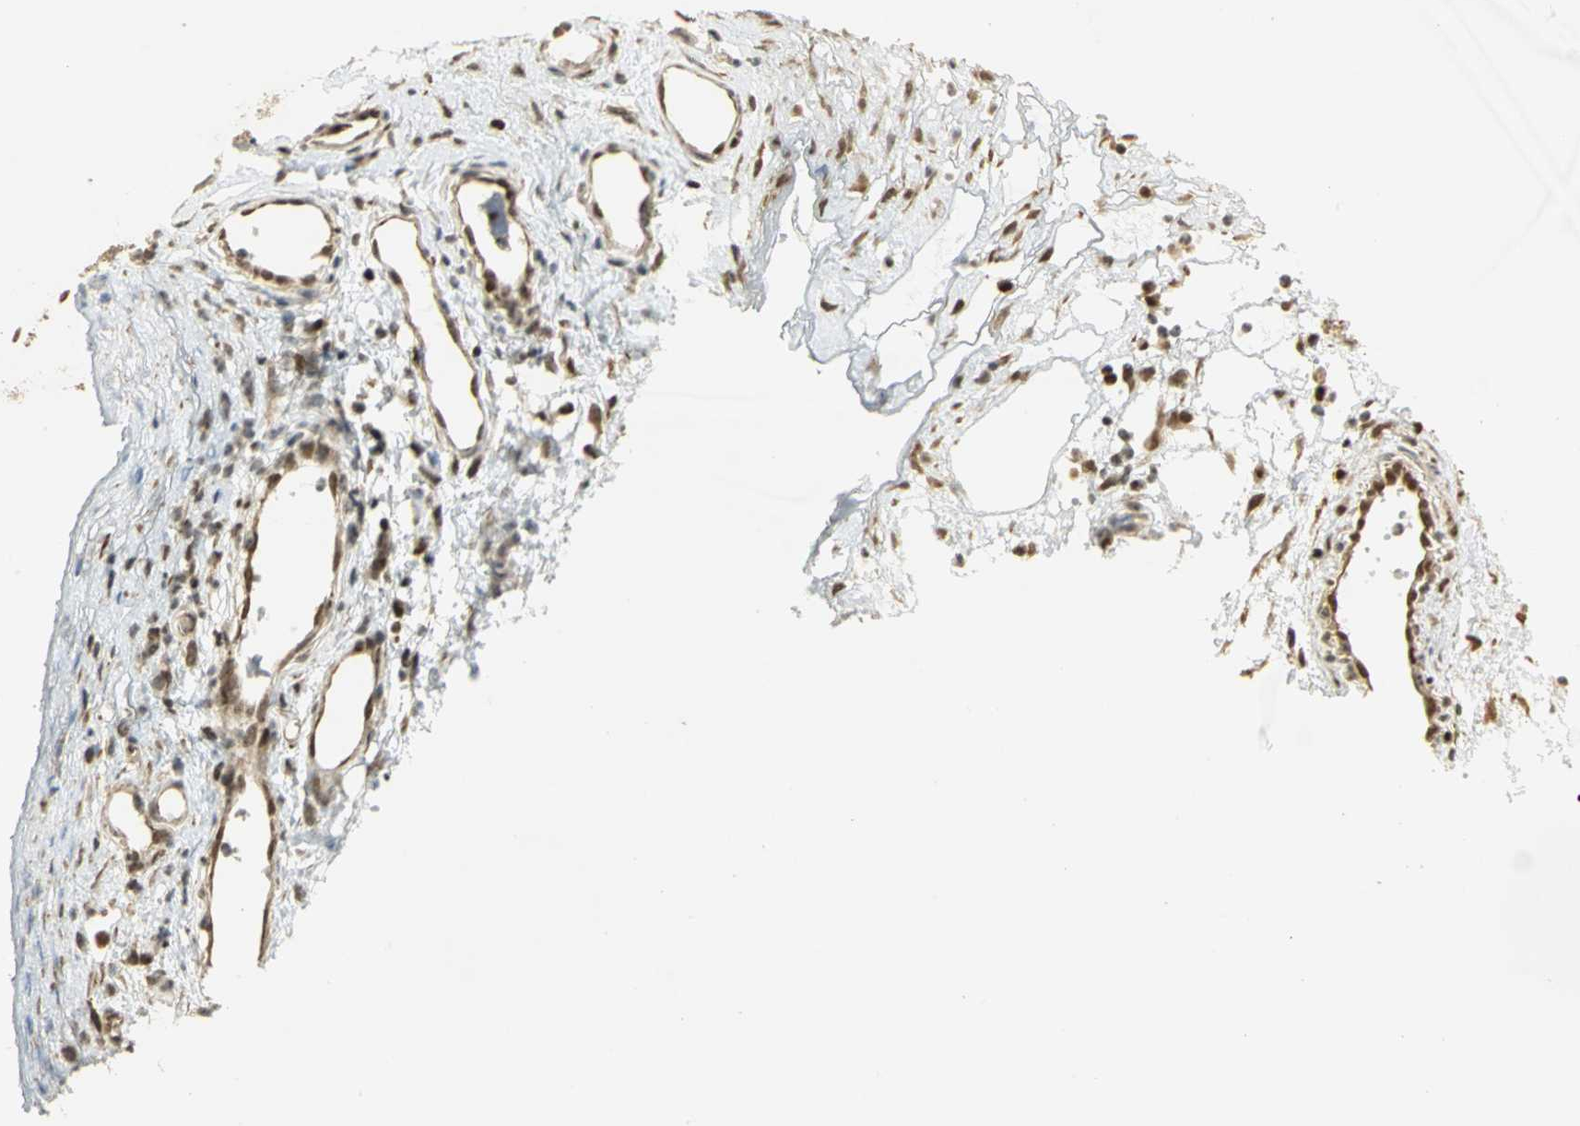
{"staining": {"intensity": "moderate", "quantity": "25%-75%", "location": "nuclear"}, "tissue": "ovarian cancer", "cell_type": "Tumor cells", "image_type": "cancer", "snomed": [{"axis": "morphology", "description": "Carcinoma, endometroid"}, {"axis": "topography", "description": "Ovary"}], "caption": "DAB (3,3'-diaminobenzidine) immunohistochemical staining of endometroid carcinoma (ovarian) demonstrates moderate nuclear protein positivity in approximately 25%-75% of tumor cells.", "gene": "ELF1", "patient": {"sex": "female", "age": 42}}